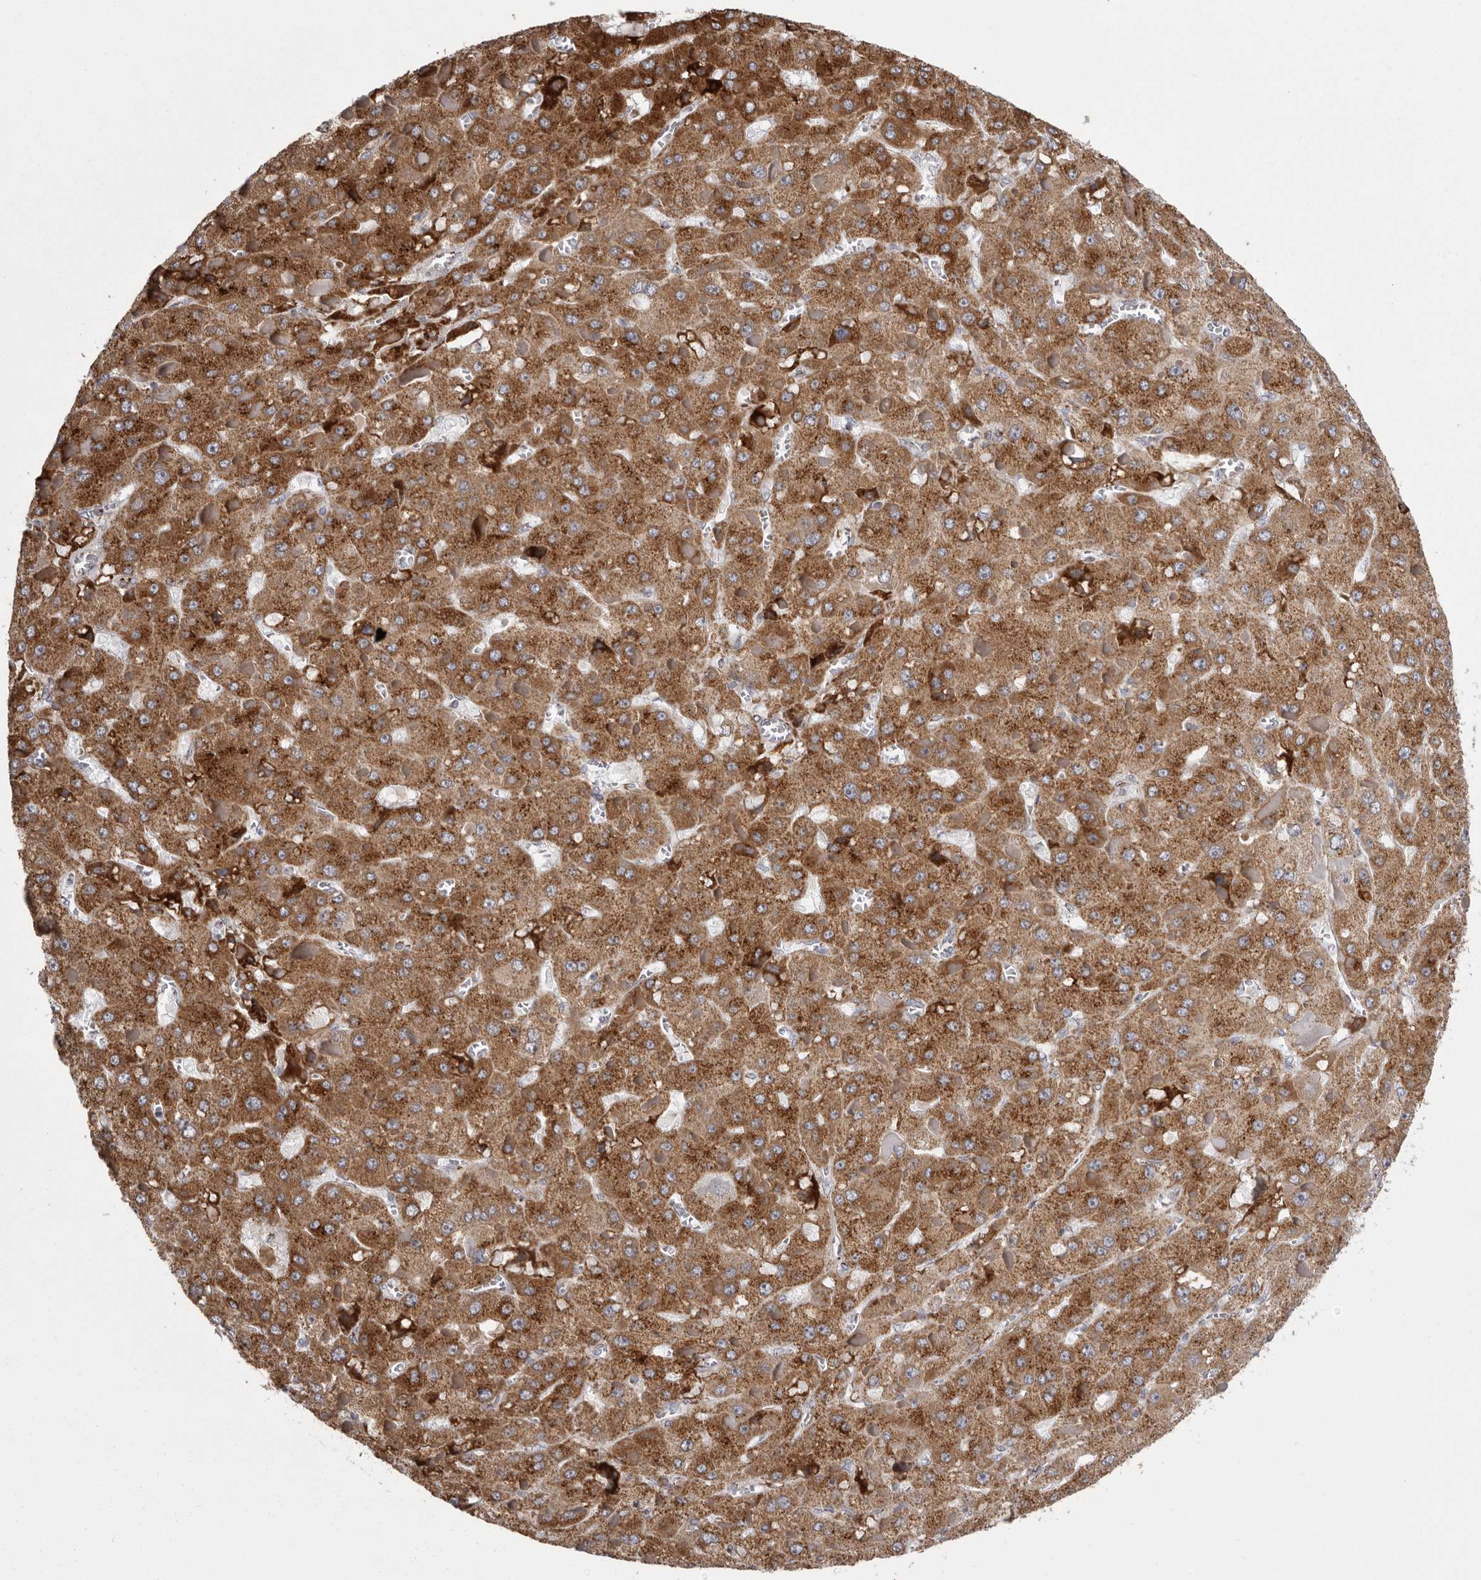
{"staining": {"intensity": "strong", "quantity": ">75%", "location": "cytoplasmic/membranous"}, "tissue": "liver cancer", "cell_type": "Tumor cells", "image_type": "cancer", "snomed": [{"axis": "morphology", "description": "Carcinoma, Hepatocellular, NOS"}, {"axis": "topography", "description": "Liver"}], "caption": "Immunohistochemical staining of liver cancer shows strong cytoplasmic/membranous protein expression in approximately >75% of tumor cells. (brown staining indicates protein expression, while blue staining denotes nuclei).", "gene": "WDR47", "patient": {"sex": "female", "age": 73}}